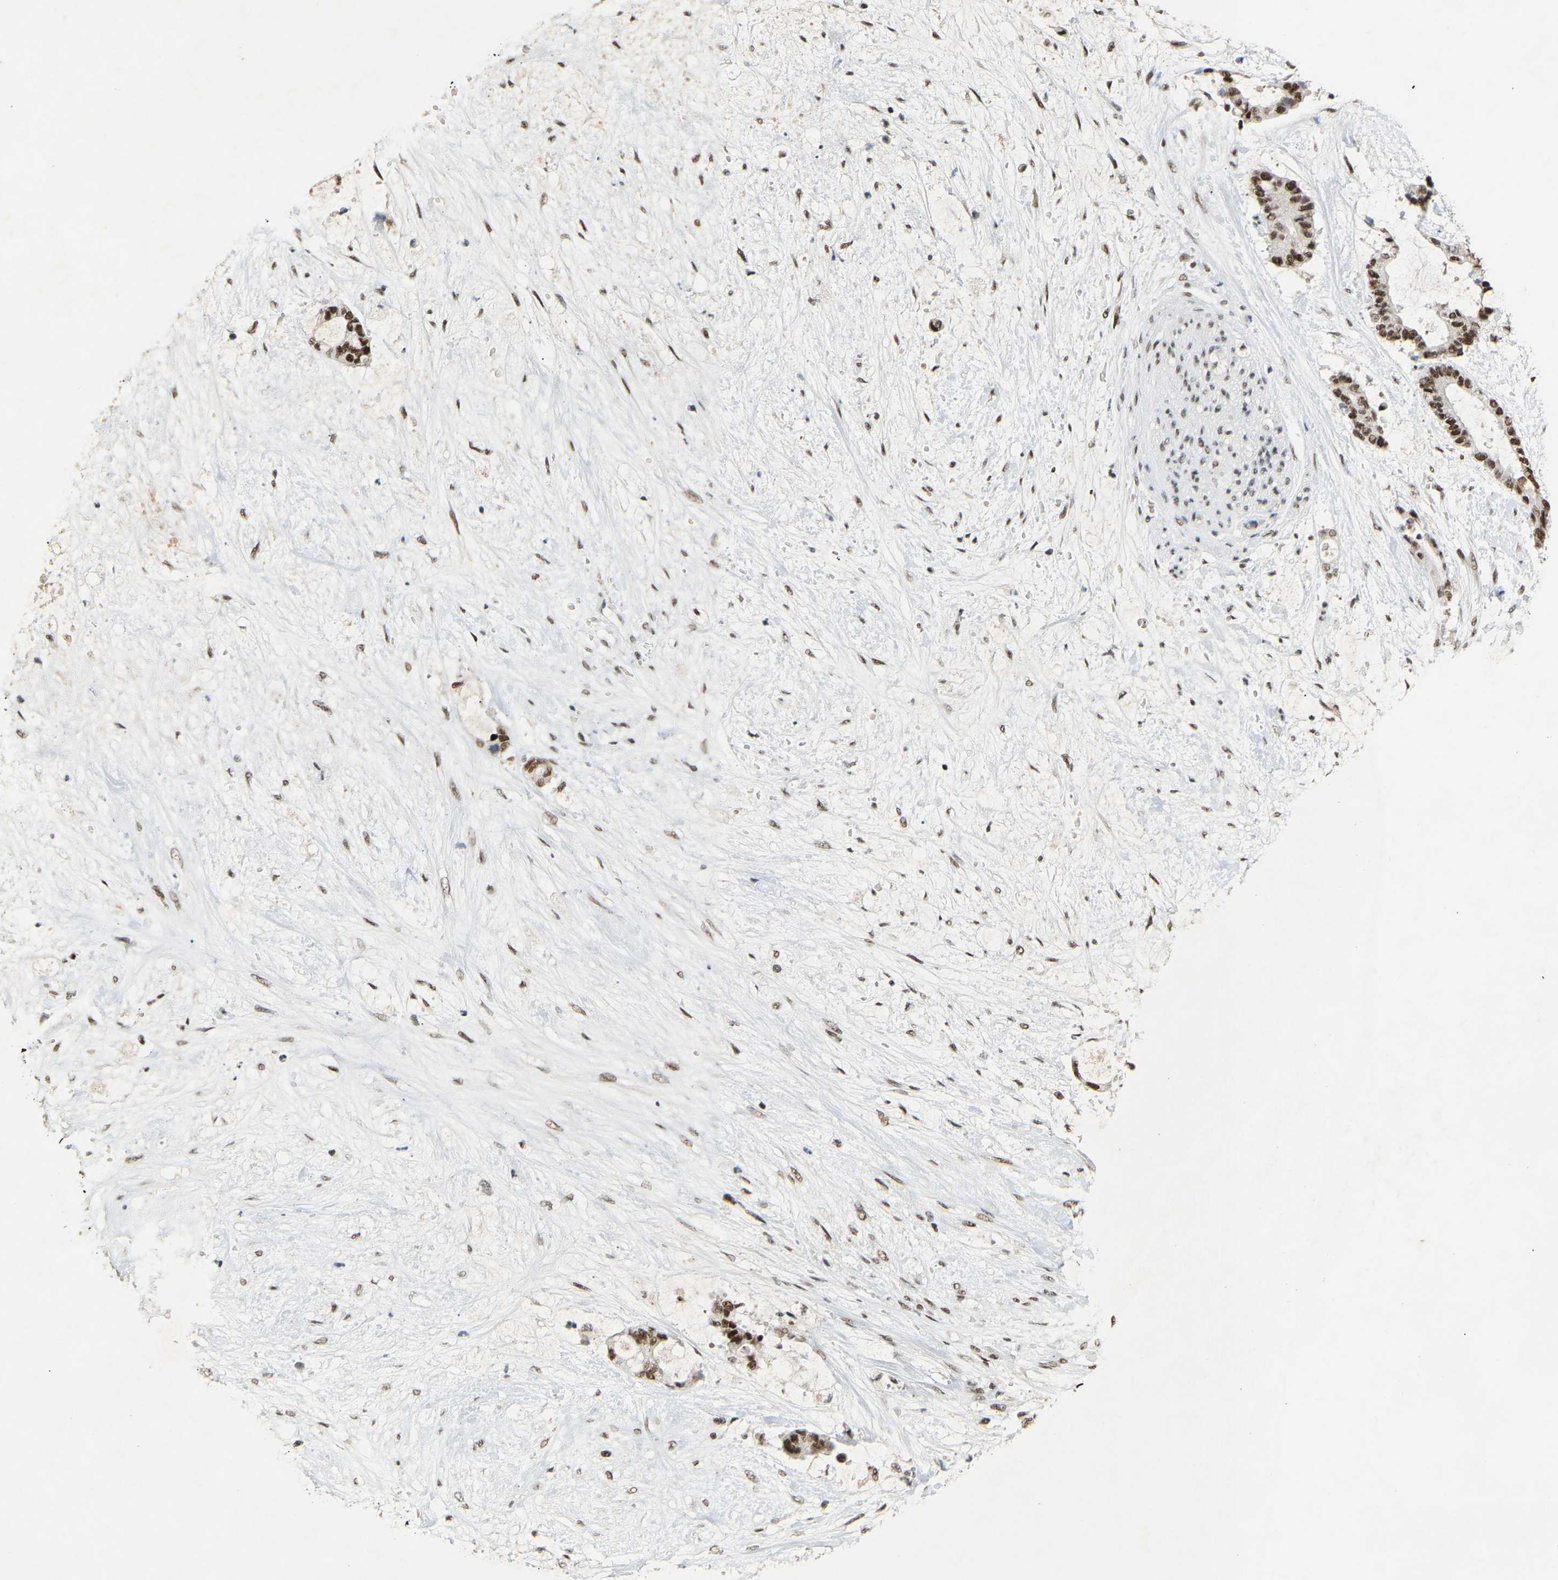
{"staining": {"intensity": "strong", "quantity": ">75%", "location": "nuclear"}, "tissue": "liver cancer", "cell_type": "Tumor cells", "image_type": "cancer", "snomed": [{"axis": "morphology", "description": "Normal tissue, NOS"}, {"axis": "morphology", "description": "Cholangiocarcinoma"}, {"axis": "topography", "description": "Liver"}, {"axis": "topography", "description": "Peripheral nerve tissue"}], "caption": "Liver cancer stained with immunohistochemistry displays strong nuclear expression in approximately >75% of tumor cells.", "gene": "NELFB", "patient": {"sex": "female", "age": 73}}